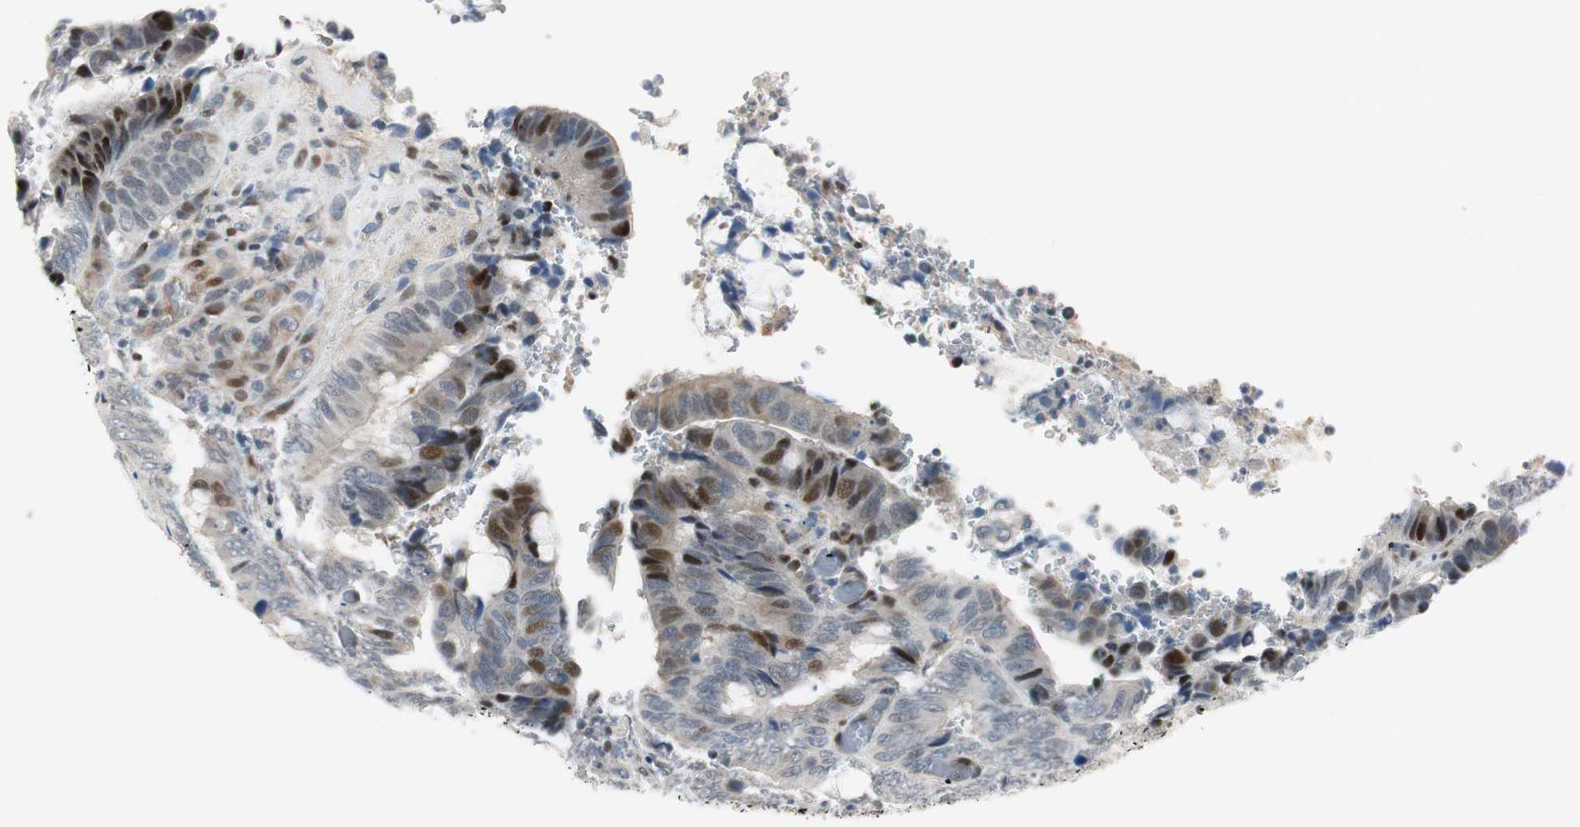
{"staining": {"intensity": "strong", "quantity": "25%-75%", "location": "nuclear"}, "tissue": "colorectal cancer", "cell_type": "Tumor cells", "image_type": "cancer", "snomed": [{"axis": "morphology", "description": "Normal tissue, NOS"}, {"axis": "morphology", "description": "Adenocarcinoma, NOS"}, {"axis": "topography", "description": "Rectum"}, {"axis": "topography", "description": "Peripheral nerve tissue"}], "caption": "A histopathology image showing strong nuclear staining in approximately 25%-75% of tumor cells in colorectal cancer, as visualized by brown immunohistochemical staining.", "gene": "RAD1", "patient": {"sex": "male", "age": 92}}